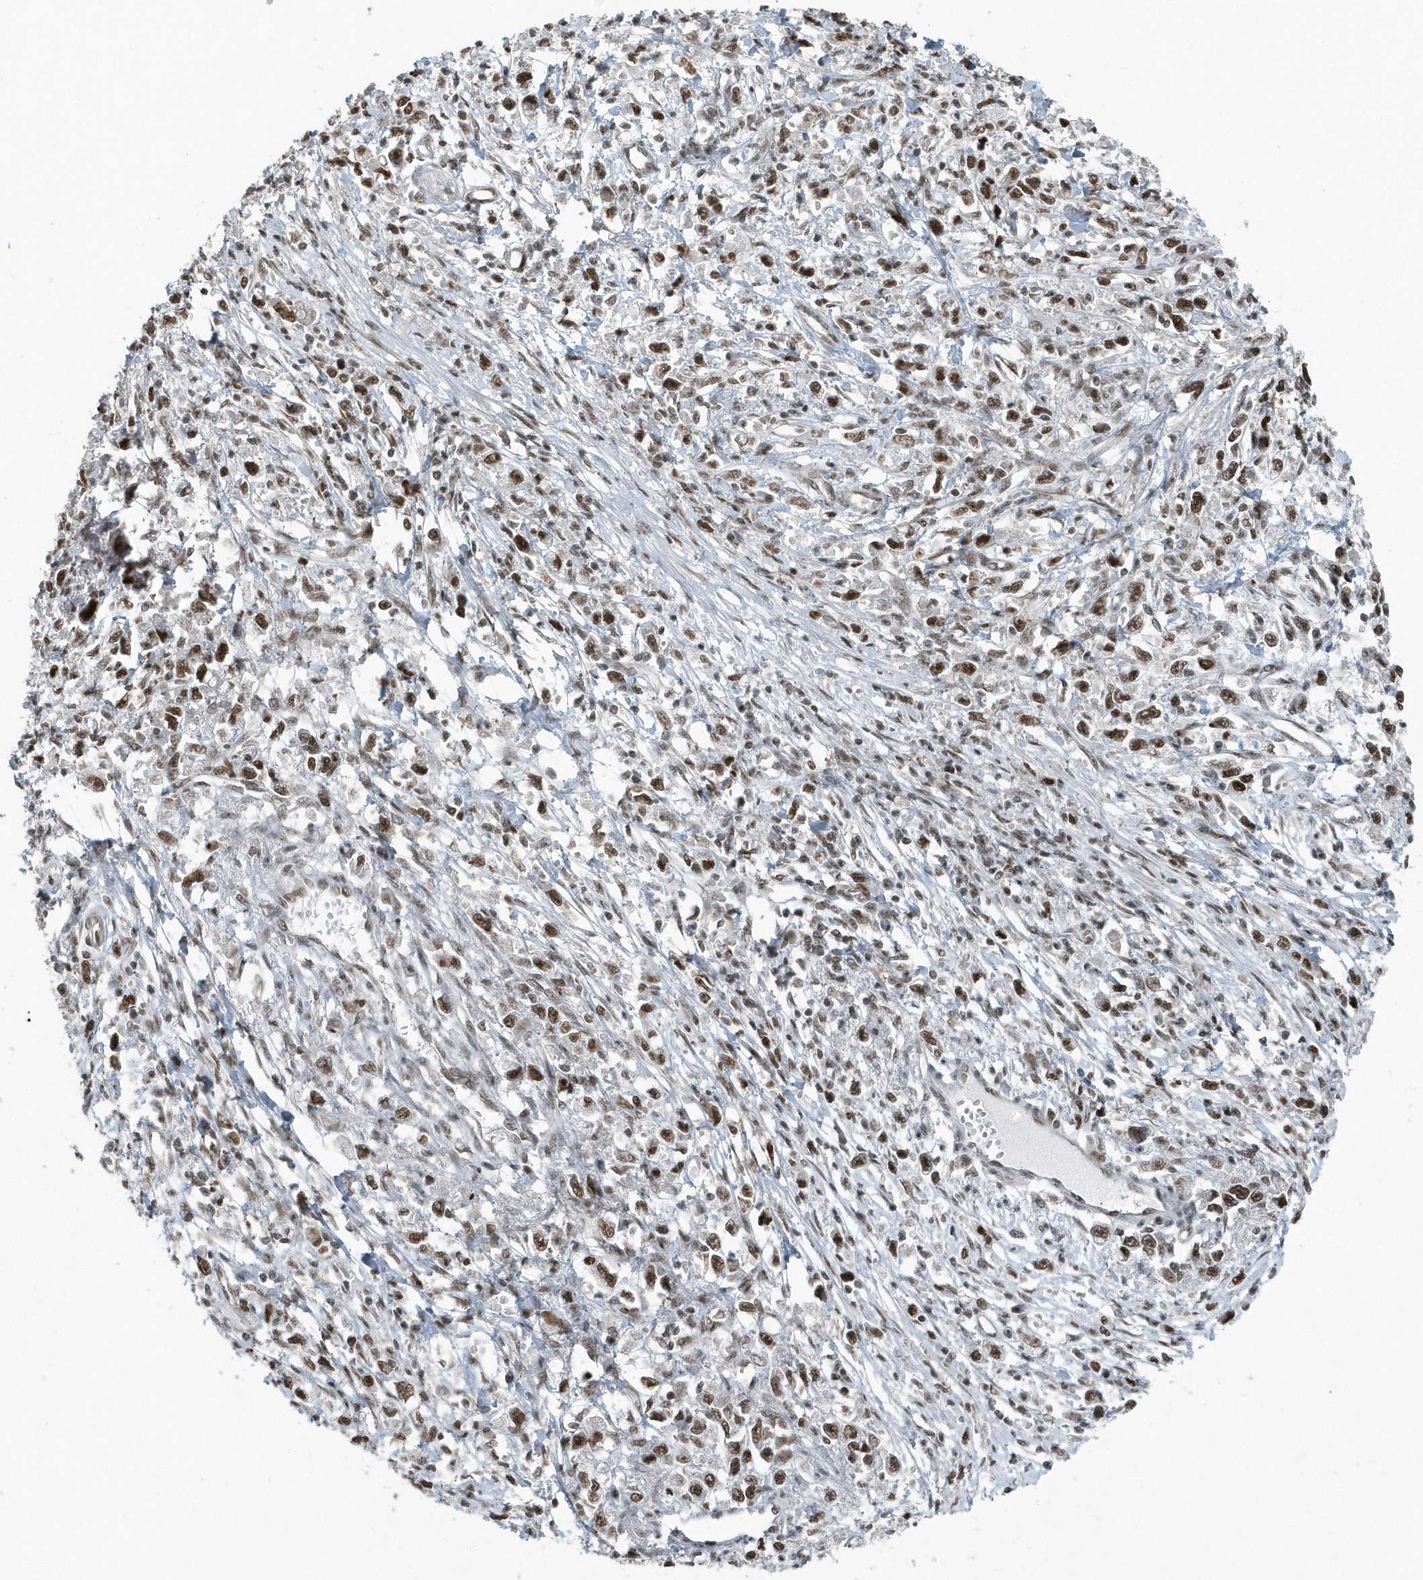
{"staining": {"intensity": "moderate", "quantity": ">75%", "location": "nuclear"}, "tissue": "stomach cancer", "cell_type": "Tumor cells", "image_type": "cancer", "snomed": [{"axis": "morphology", "description": "Adenocarcinoma, NOS"}, {"axis": "topography", "description": "Stomach"}], "caption": "Stomach cancer stained with a protein marker displays moderate staining in tumor cells.", "gene": "YTHDC1", "patient": {"sex": "female", "age": 59}}